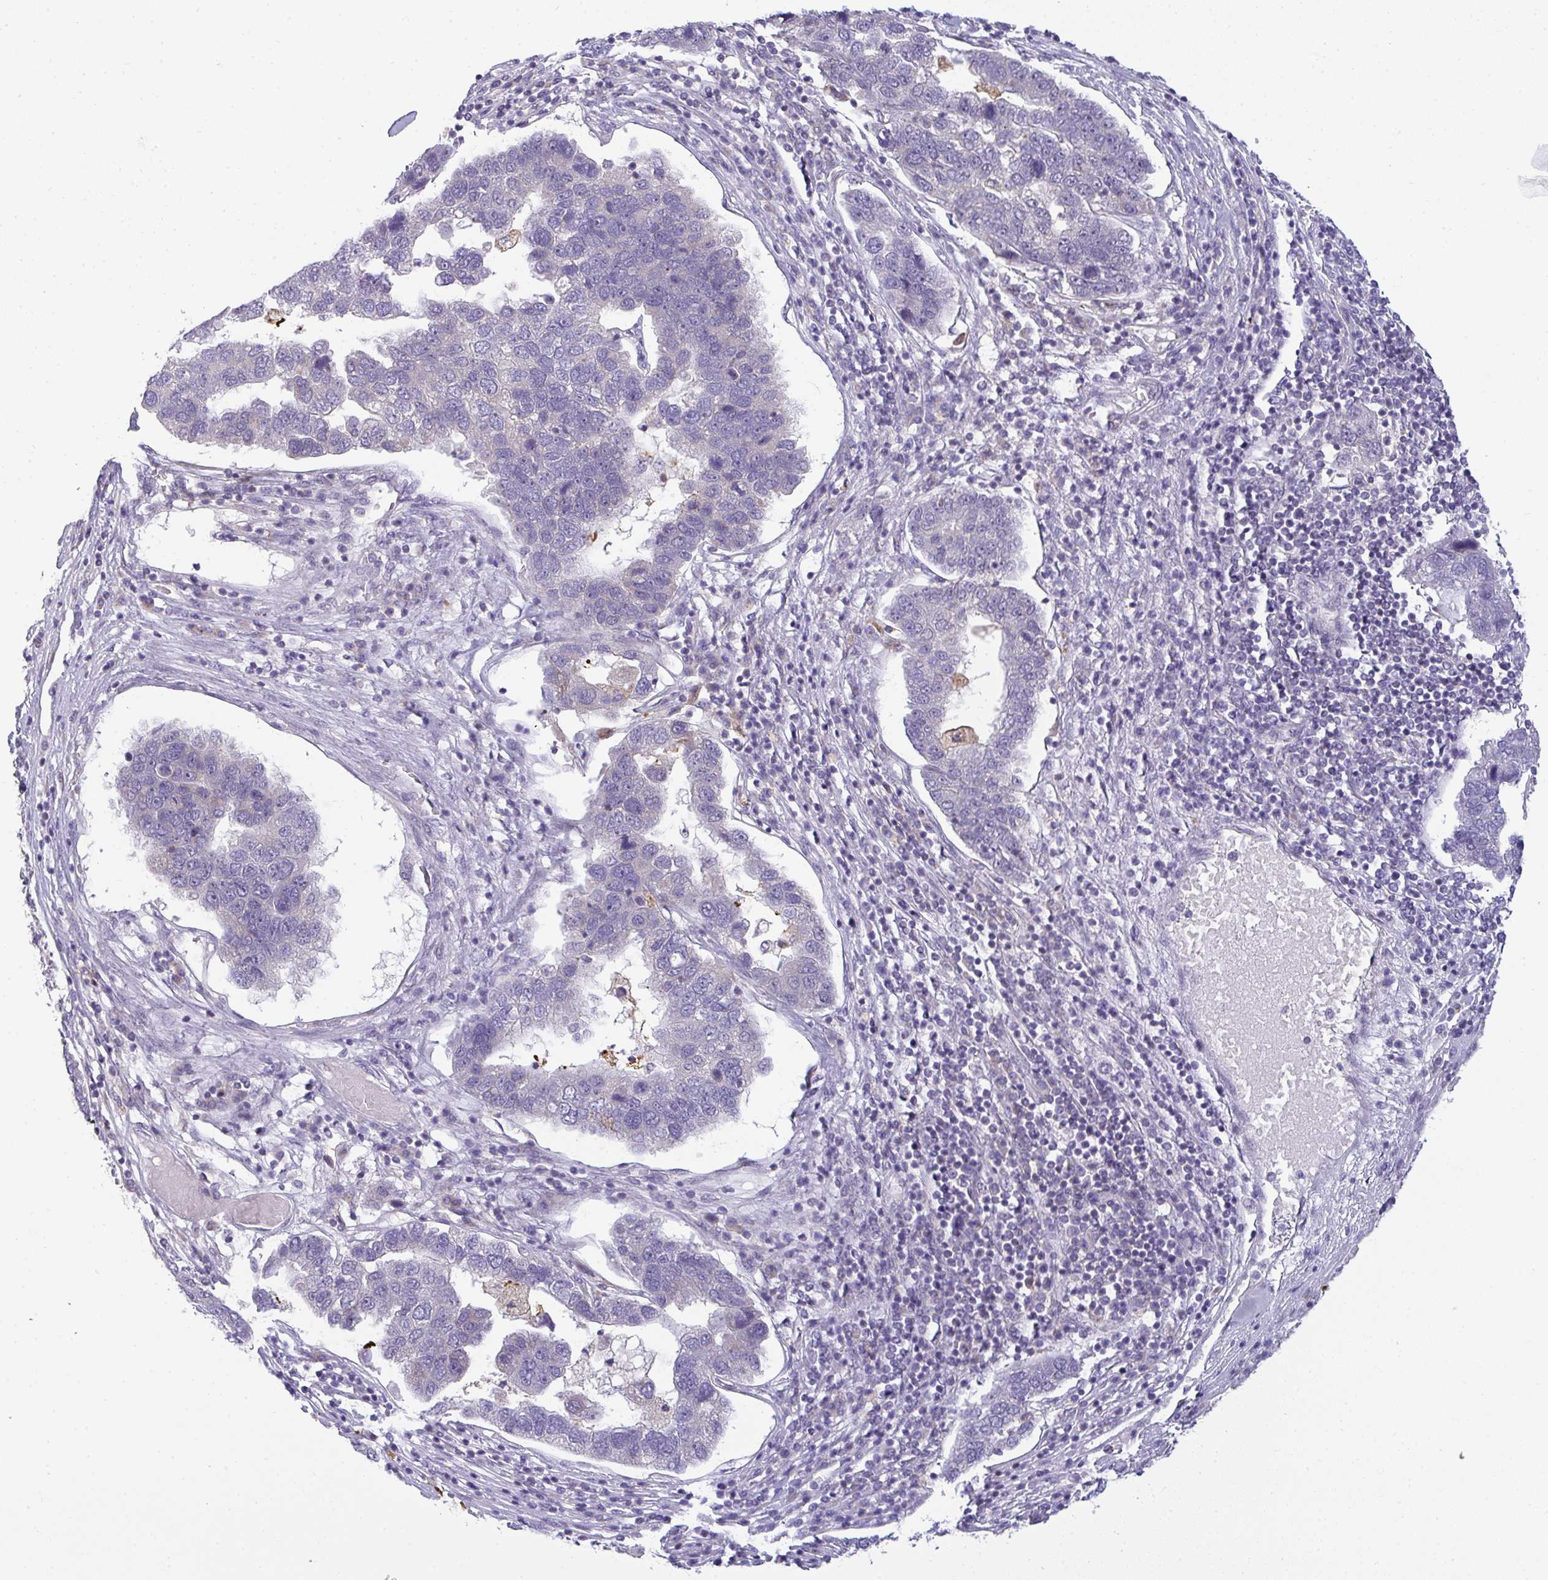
{"staining": {"intensity": "negative", "quantity": "none", "location": "none"}, "tissue": "pancreatic cancer", "cell_type": "Tumor cells", "image_type": "cancer", "snomed": [{"axis": "morphology", "description": "Adenocarcinoma, NOS"}, {"axis": "topography", "description": "Pancreas"}], "caption": "IHC micrograph of neoplastic tissue: human pancreatic cancer stained with DAB (3,3'-diaminobenzidine) demonstrates no significant protein expression in tumor cells. (DAB (3,3'-diaminobenzidine) IHC visualized using brightfield microscopy, high magnification).", "gene": "SRRM4", "patient": {"sex": "female", "age": 61}}